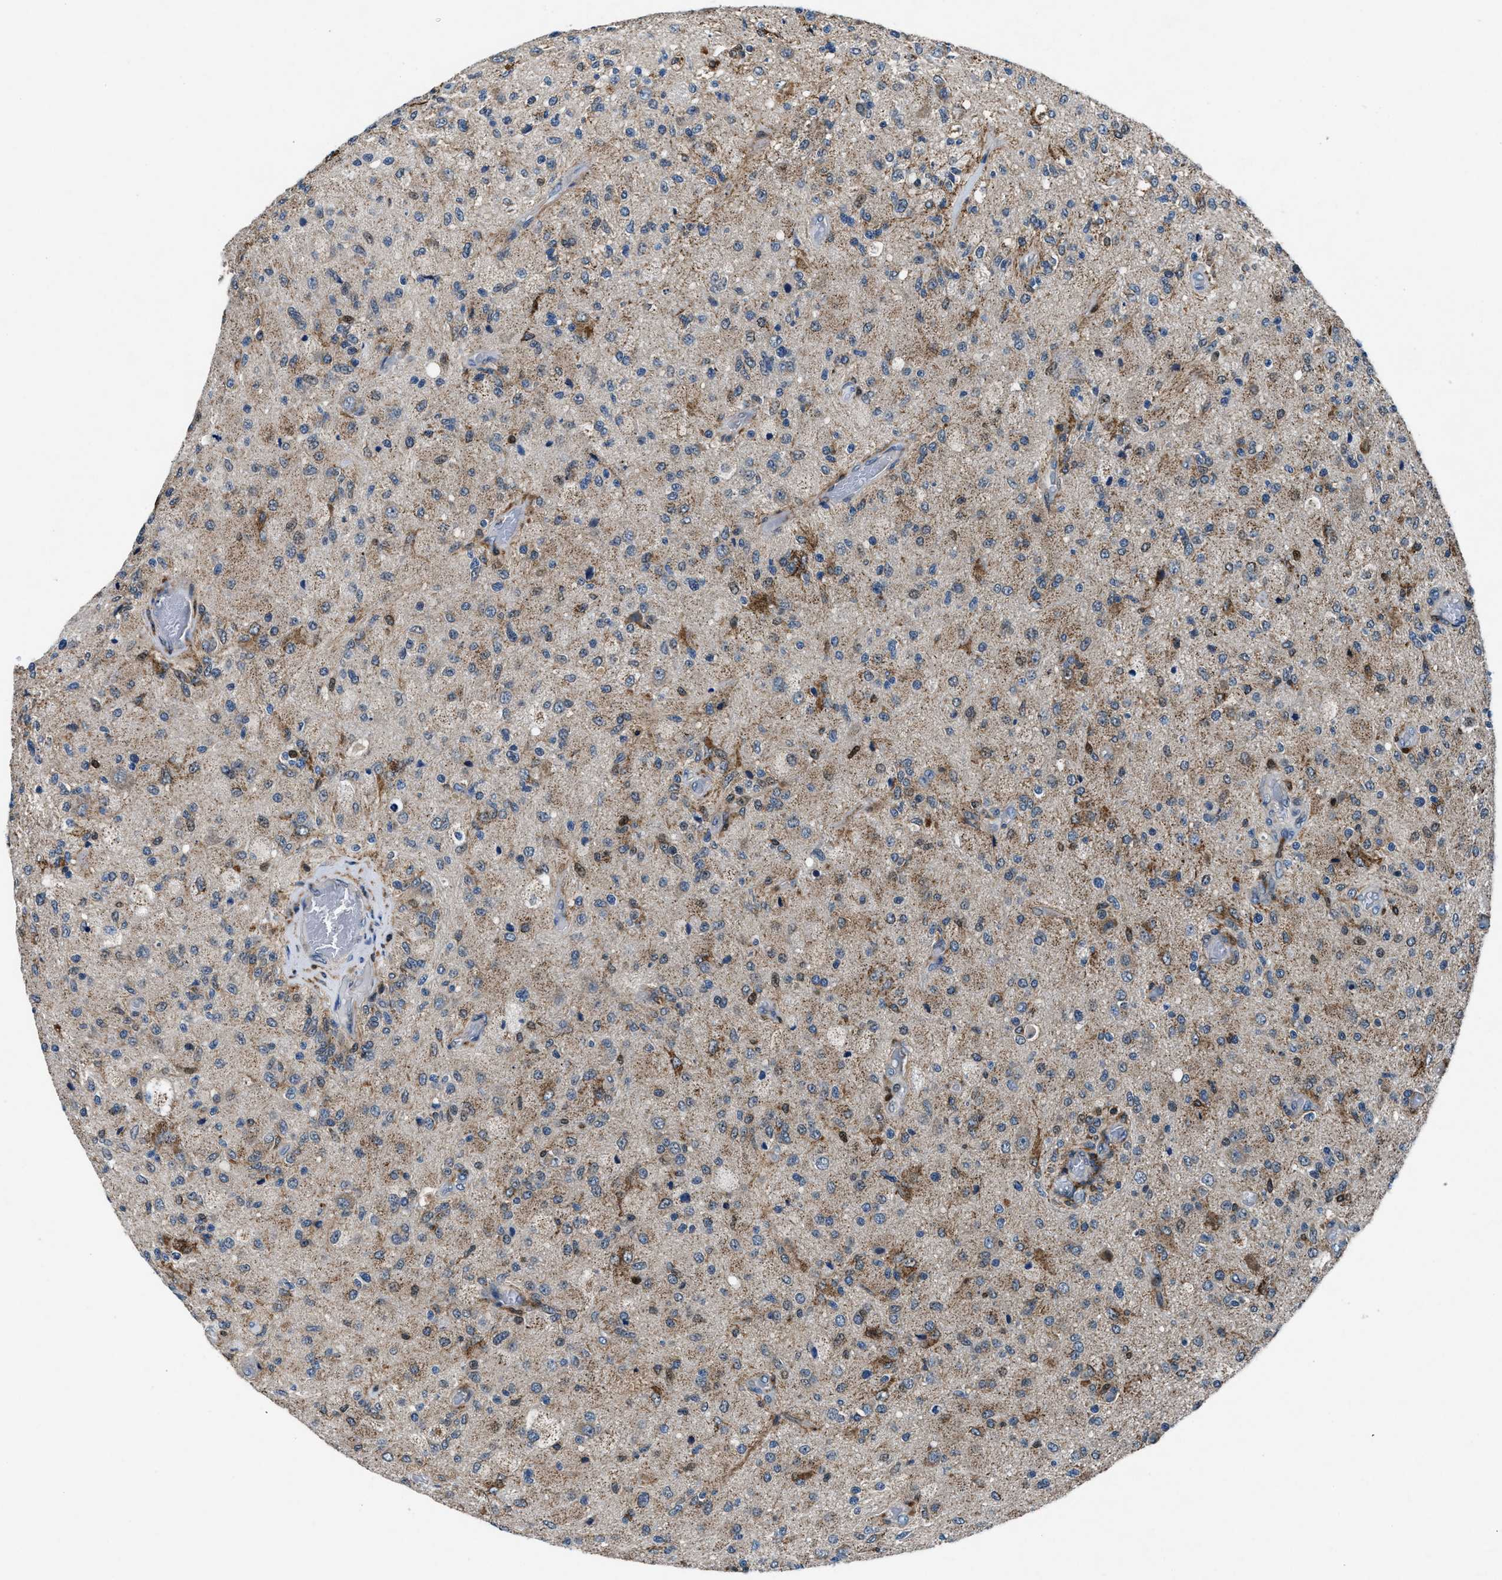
{"staining": {"intensity": "weak", "quantity": "25%-75%", "location": "cytoplasmic/membranous"}, "tissue": "glioma", "cell_type": "Tumor cells", "image_type": "cancer", "snomed": [{"axis": "morphology", "description": "Normal tissue, NOS"}, {"axis": "morphology", "description": "Glioma, malignant, High grade"}, {"axis": "topography", "description": "Cerebral cortex"}], "caption": "DAB (3,3'-diaminobenzidine) immunohistochemical staining of glioma shows weak cytoplasmic/membranous protein expression in about 25%-75% of tumor cells. (IHC, brightfield microscopy, high magnification).", "gene": "FAM221A", "patient": {"sex": "male", "age": 77}}